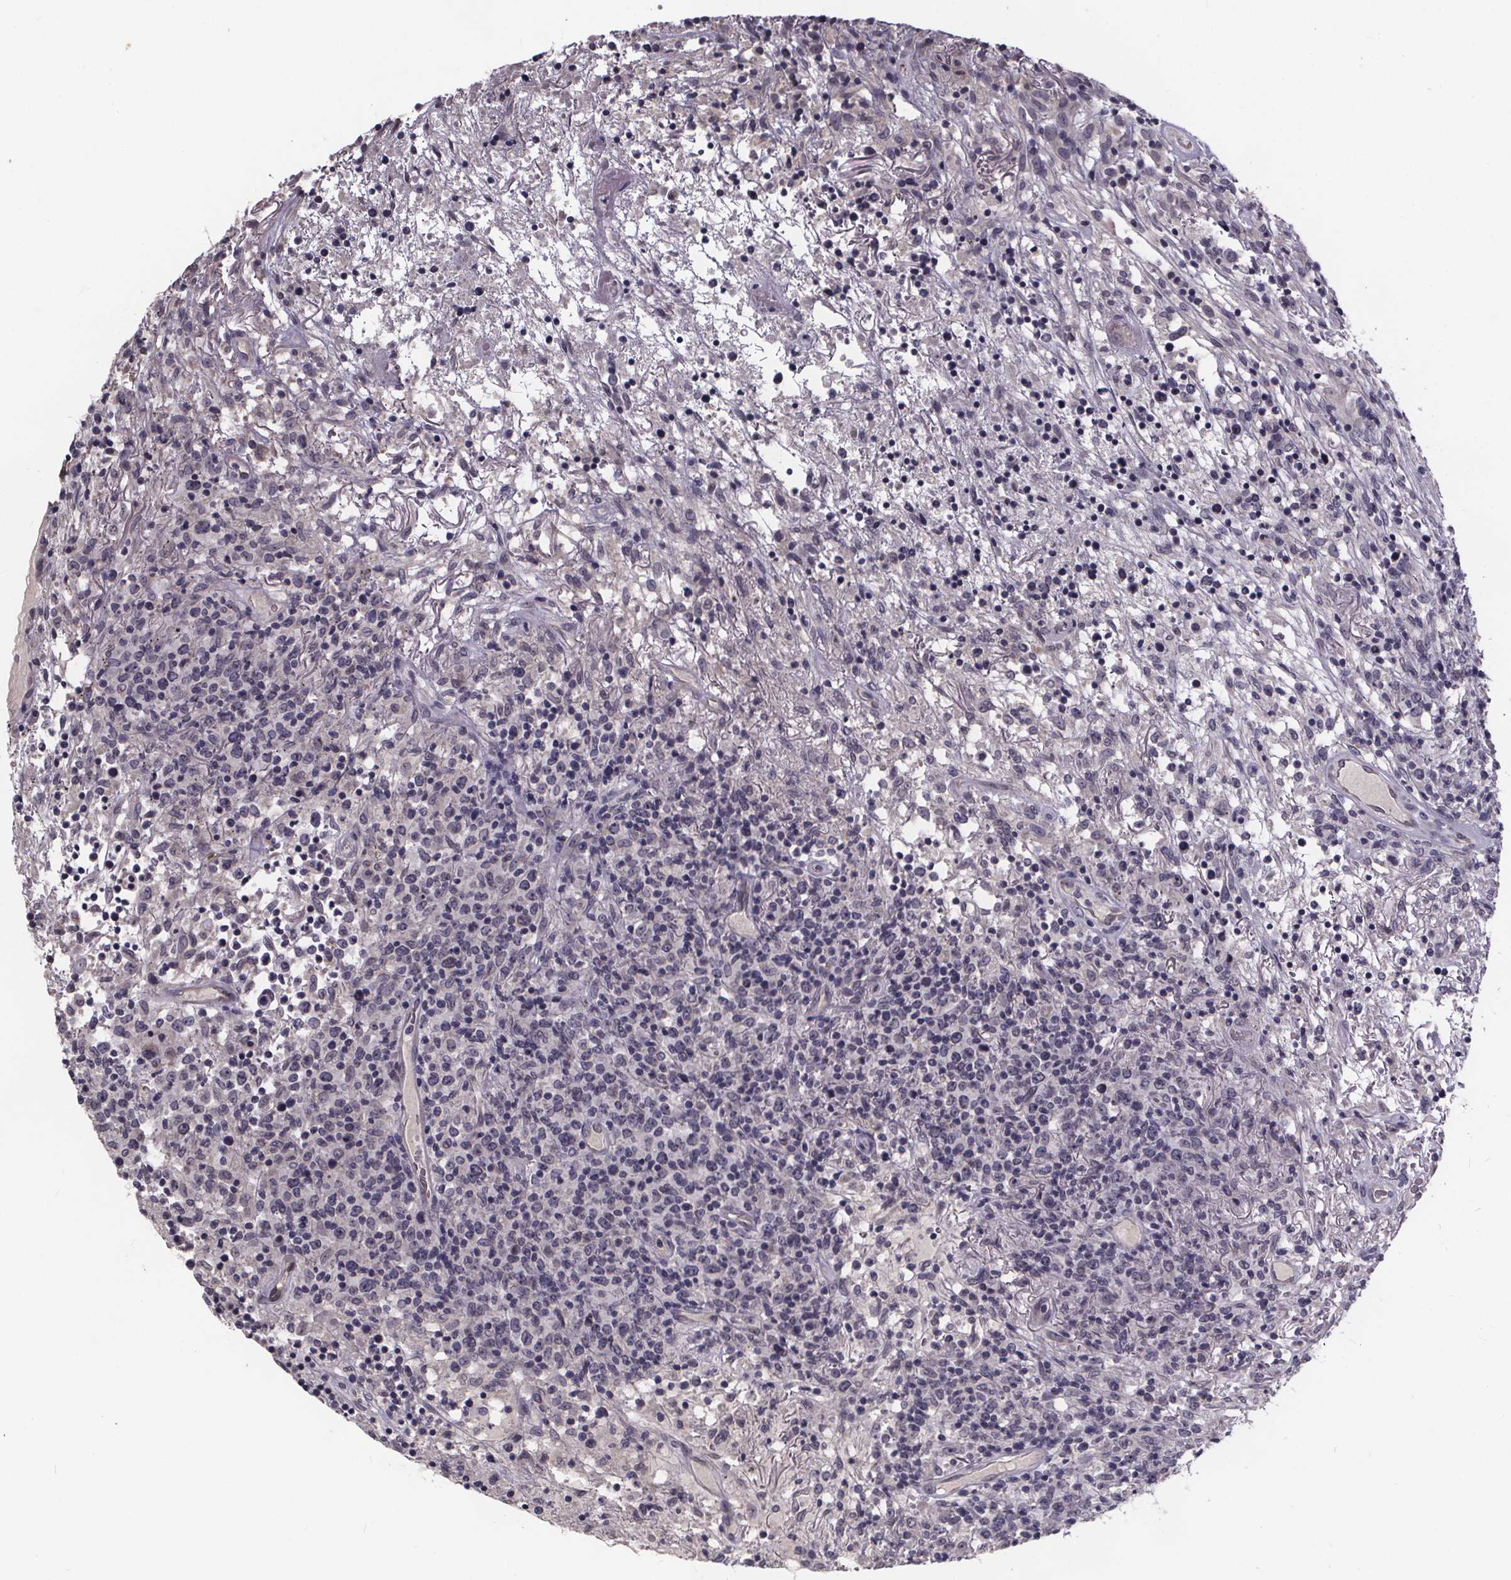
{"staining": {"intensity": "negative", "quantity": "none", "location": "none"}, "tissue": "lymphoma", "cell_type": "Tumor cells", "image_type": "cancer", "snomed": [{"axis": "morphology", "description": "Malignant lymphoma, non-Hodgkin's type, High grade"}, {"axis": "topography", "description": "Lung"}], "caption": "Immunohistochemistry (IHC) micrograph of neoplastic tissue: lymphoma stained with DAB shows no significant protein staining in tumor cells.", "gene": "FAM181B", "patient": {"sex": "male", "age": 79}}